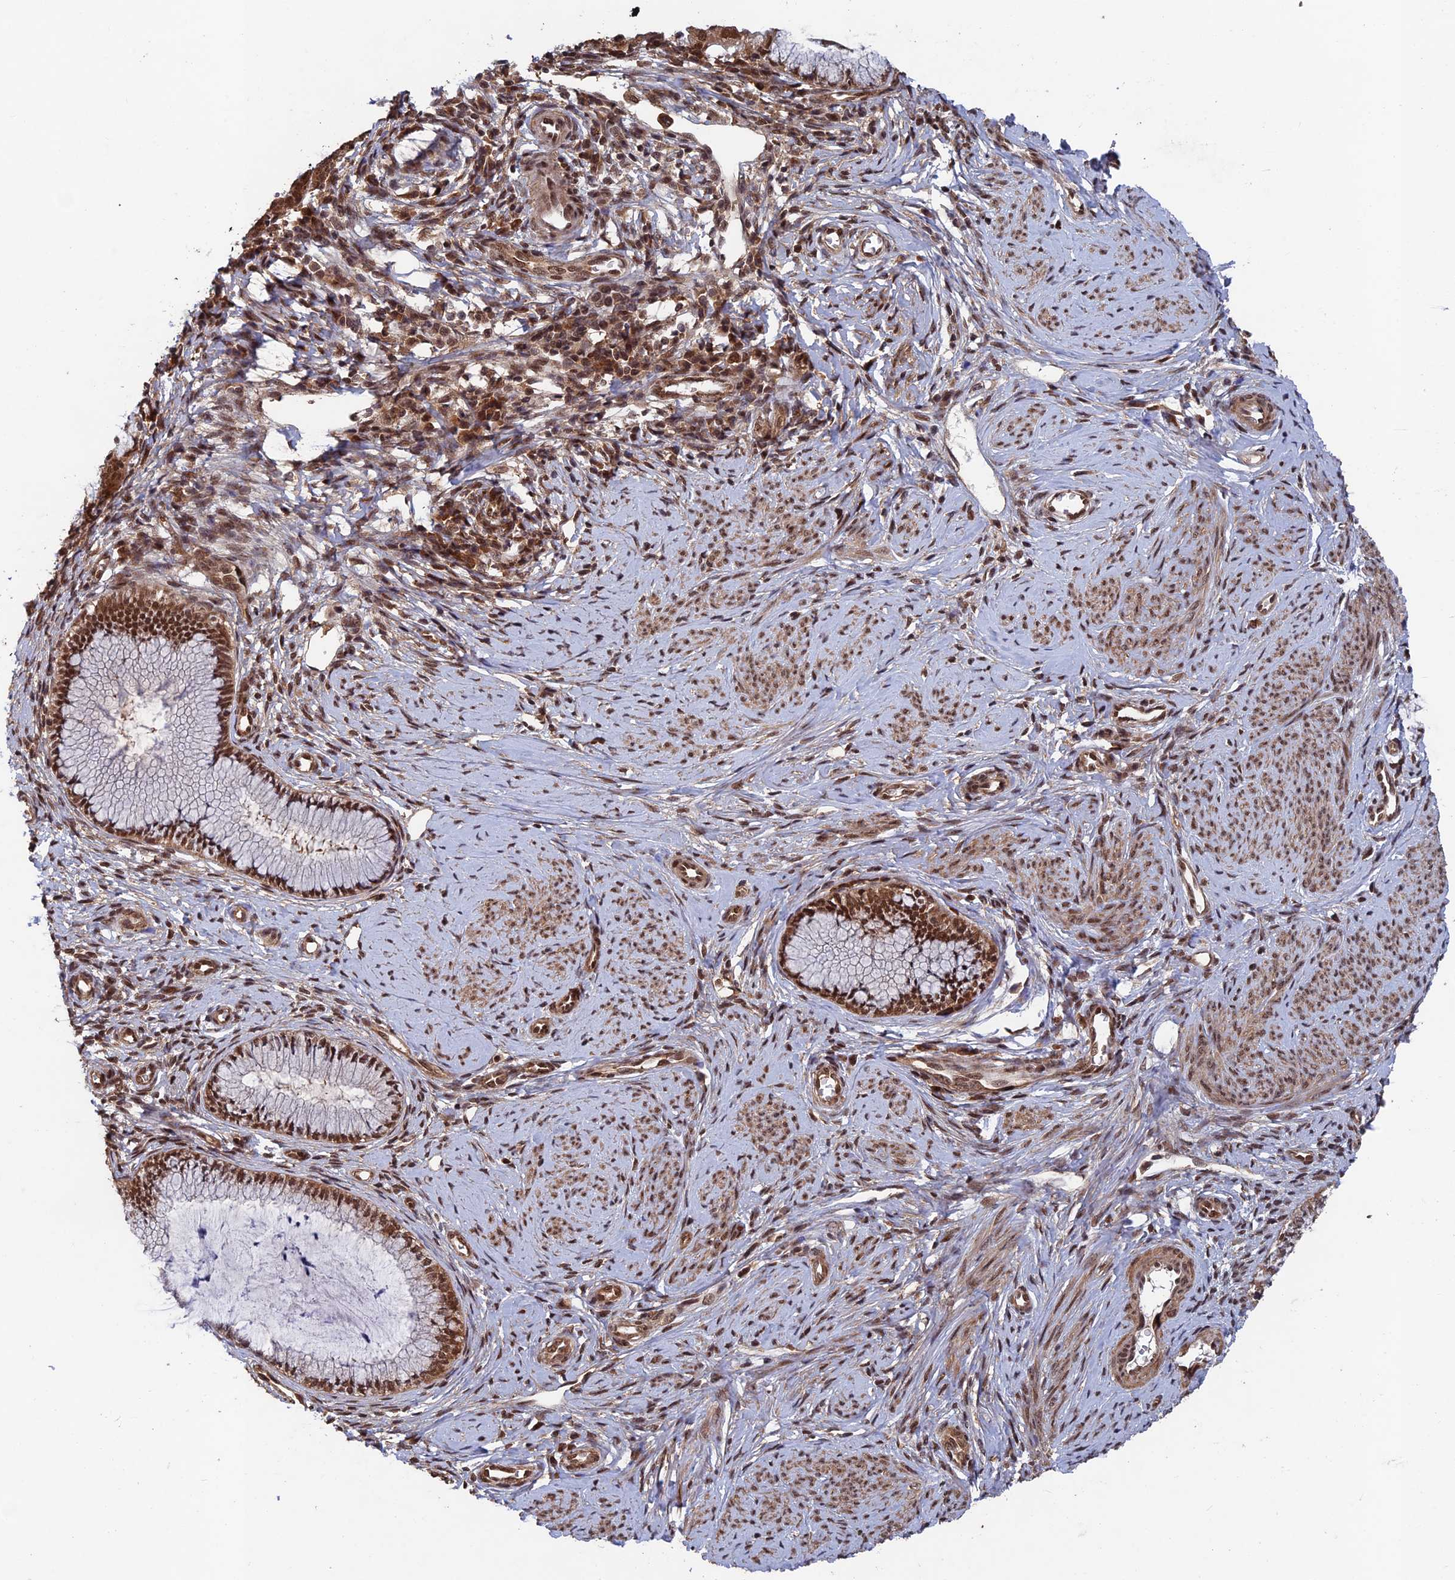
{"staining": {"intensity": "moderate", "quantity": ">75%", "location": "cytoplasmic/membranous,nuclear"}, "tissue": "cervical cancer", "cell_type": "Tumor cells", "image_type": "cancer", "snomed": [{"axis": "morphology", "description": "Adenocarcinoma, NOS"}, {"axis": "topography", "description": "Cervix"}], "caption": "This is a histology image of immunohistochemistry staining of cervical cancer (adenocarcinoma), which shows moderate staining in the cytoplasmic/membranous and nuclear of tumor cells.", "gene": "FAM53C", "patient": {"sex": "female", "age": 36}}